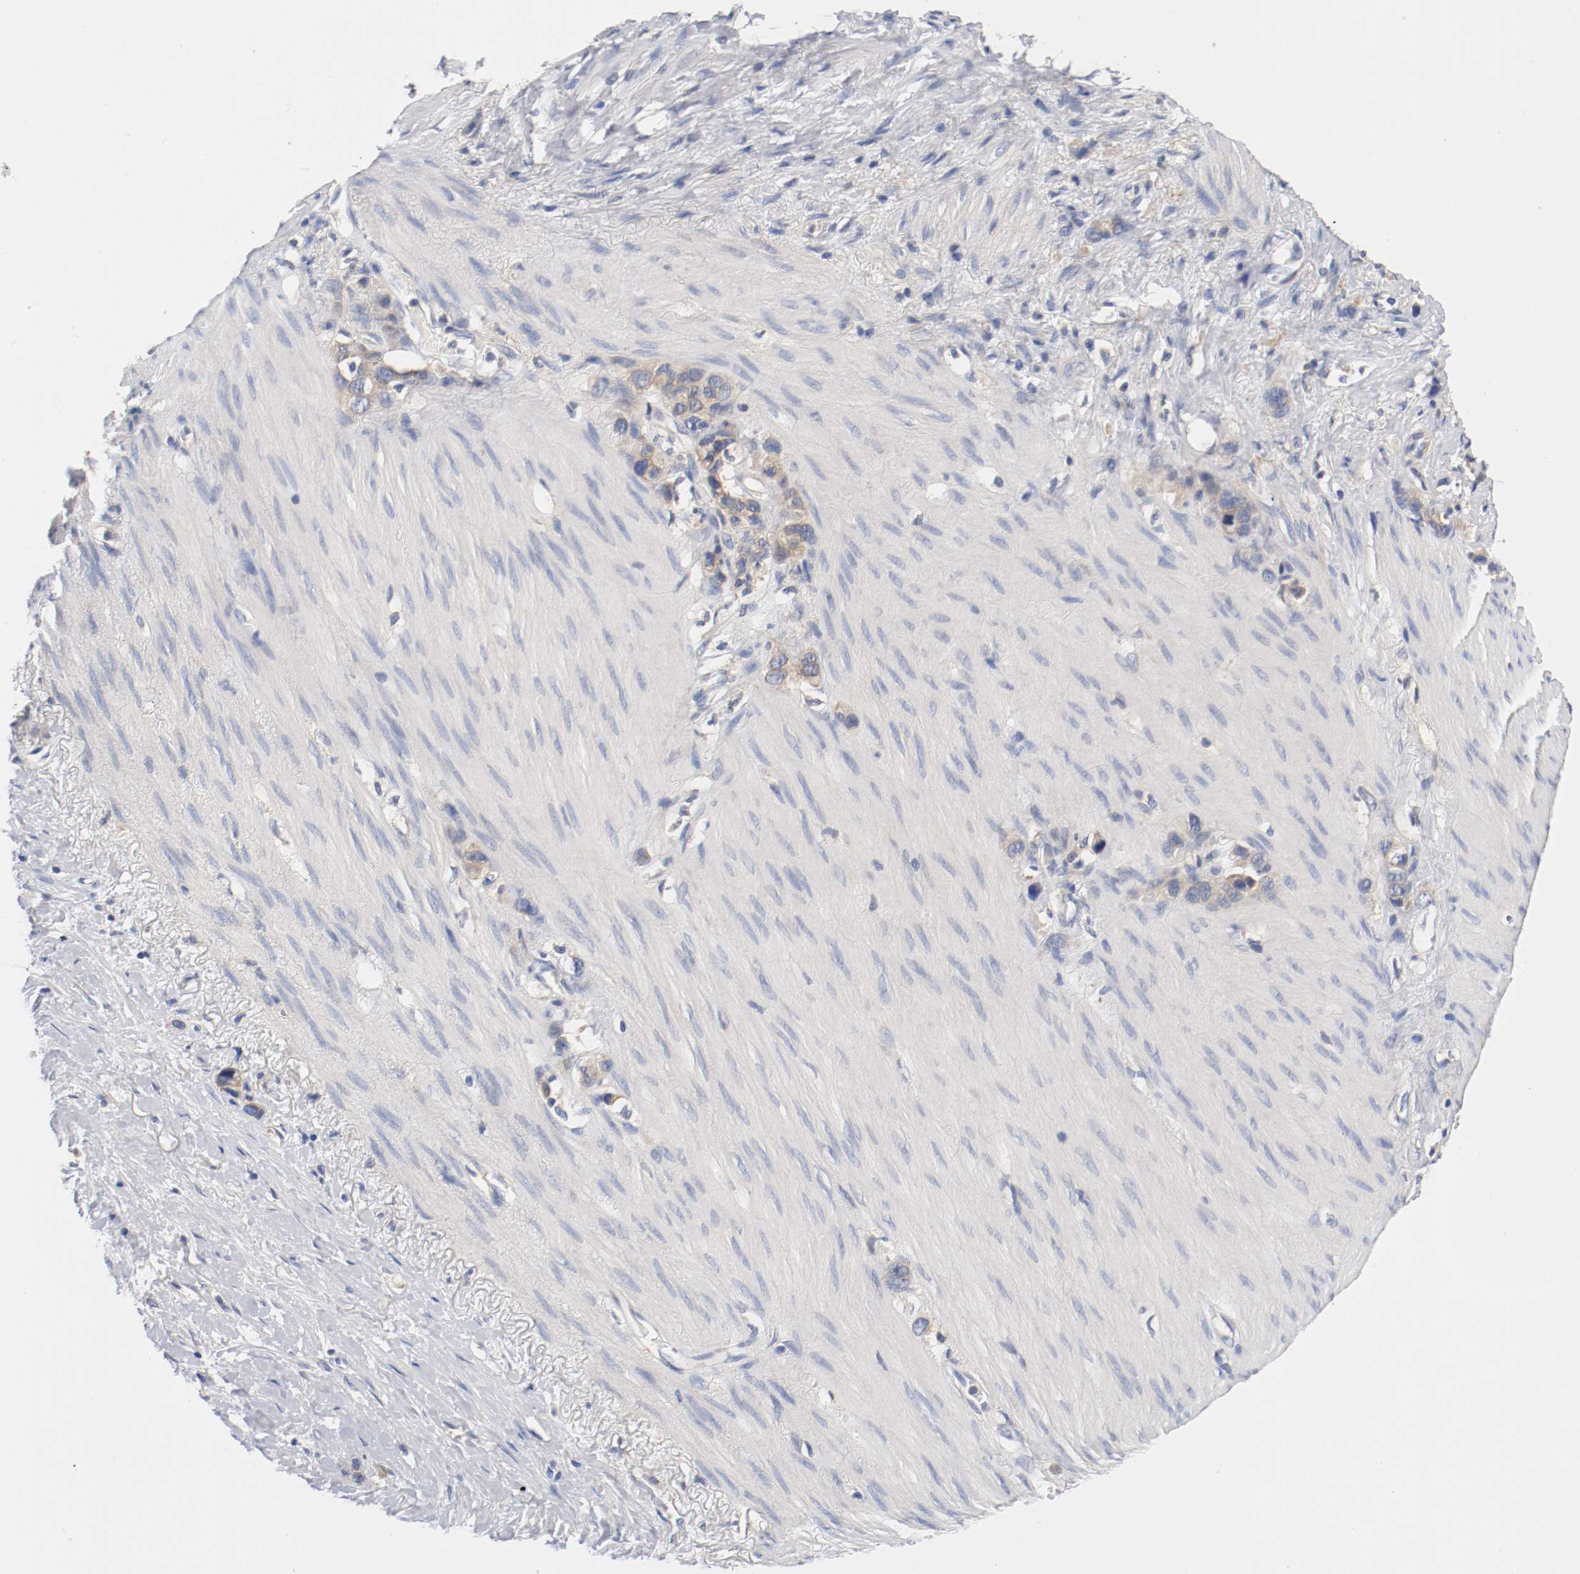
{"staining": {"intensity": "weak", "quantity": ">75%", "location": "cytoplasmic/membranous"}, "tissue": "stomach cancer", "cell_type": "Tumor cells", "image_type": "cancer", "snomed": [{"axis": "morphology", "description": "Normal tissue, NOS"}, {"axis": "morphology", "description": "Adenocarcinoma, NOS"}, {"axis": "morphology", "description": "Adenocarcinoma, High grade"}, {"axis": "topography", "description": "Stomach, upper"}, {"axis": "topography", "description": "Stomach"}], "caption": "A brown stain labels weak cytoplasmic/membranous expression of a protein in stomach cancer (high-grade adenocarcinoma) tumor cells. Nuclei are stained in blue.", "gene": "HGS", "patient": {"sex": "female", "age": 65}}